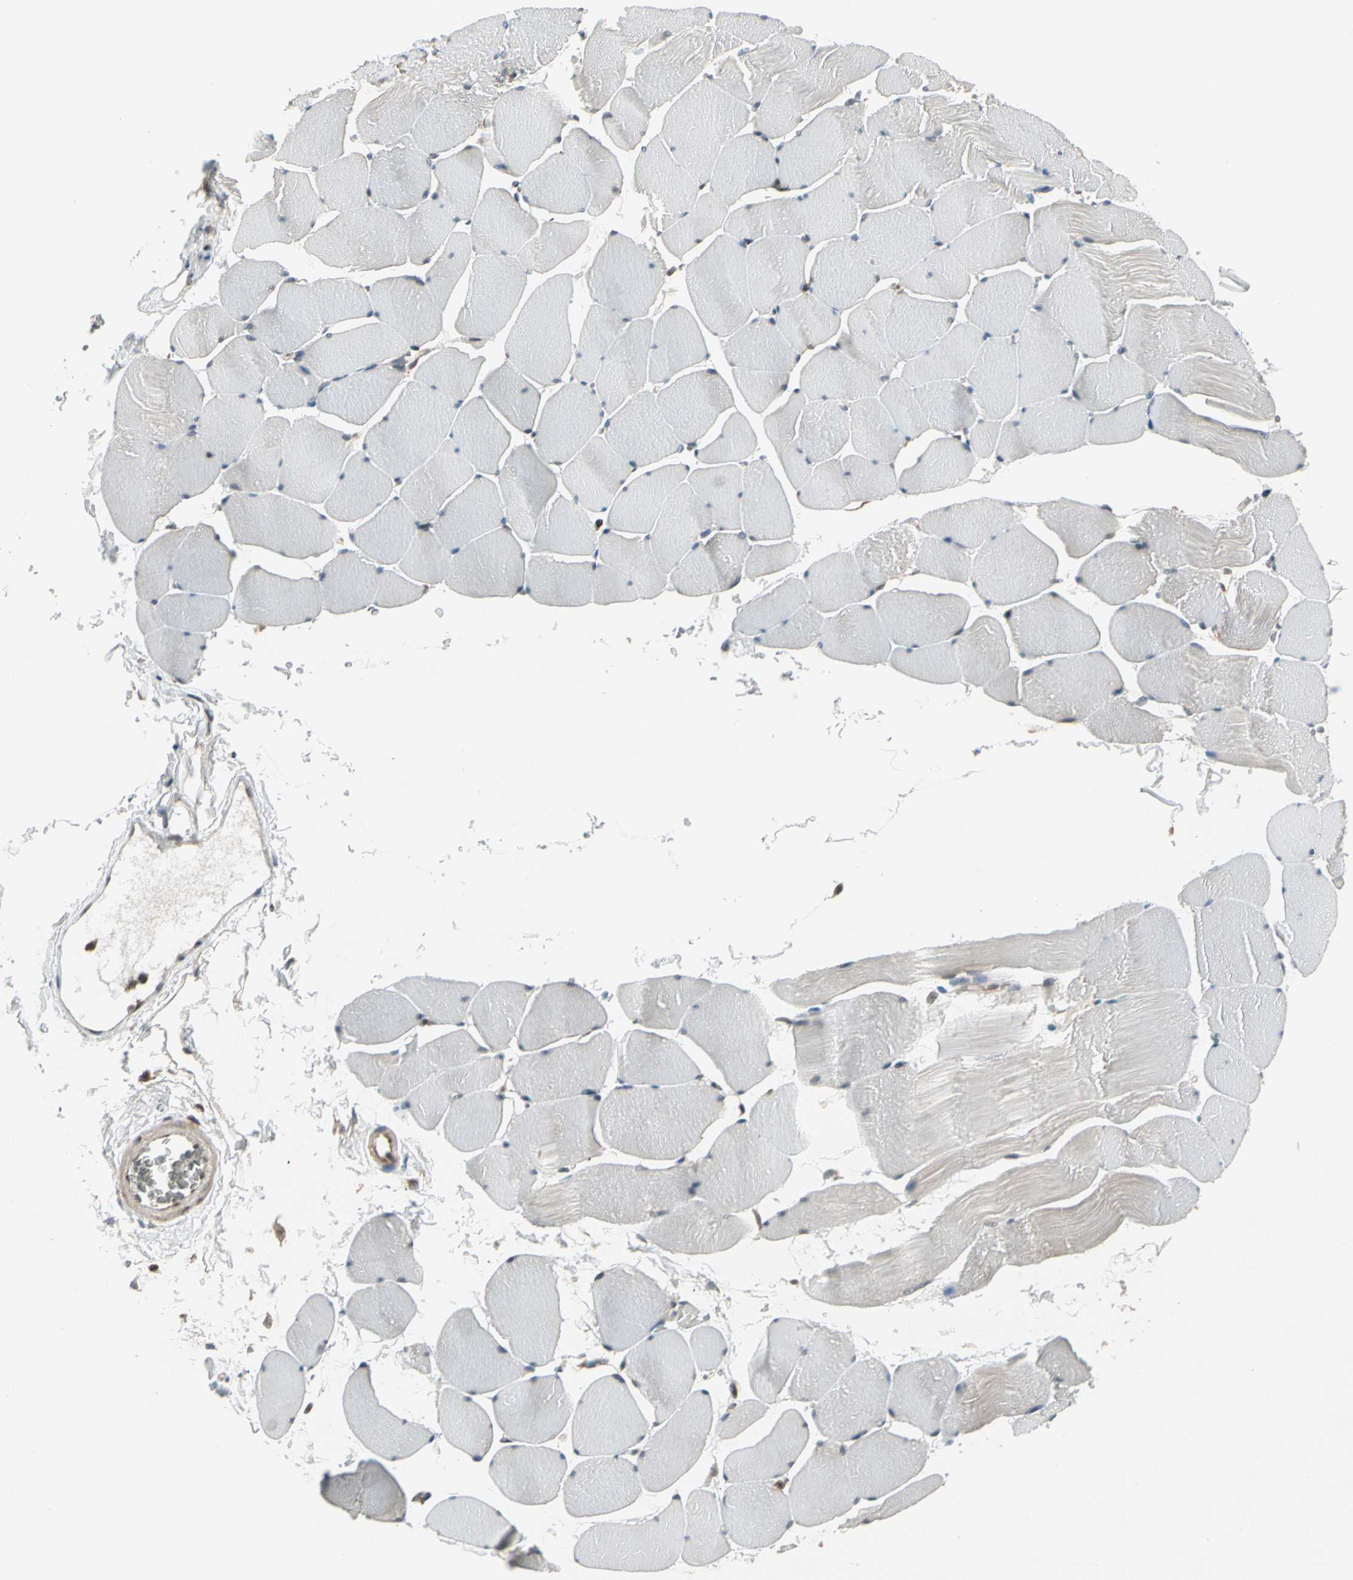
{"staining": {"intensity": "weak", "quantity": "<25%", "location": "cytoplasmic/membranous,nuclear"}, "tissue": "skeletal muscle", "cell_type": "Myocytes", "image_type": "normal", "snomed": [{"axis": "morphology", "description": "Normal tissue, NOS"}, {"axis": "topography", "description": "Skeletal muscle"}], "caption": "IHC photomicrograph of normal human skeletal muscle stained for a protein (brown), which displays no positivity in myocytes. Nuclei are stained in blue.", "gene": "TRIO", "patient": {"sex": "male", "age": 62}}